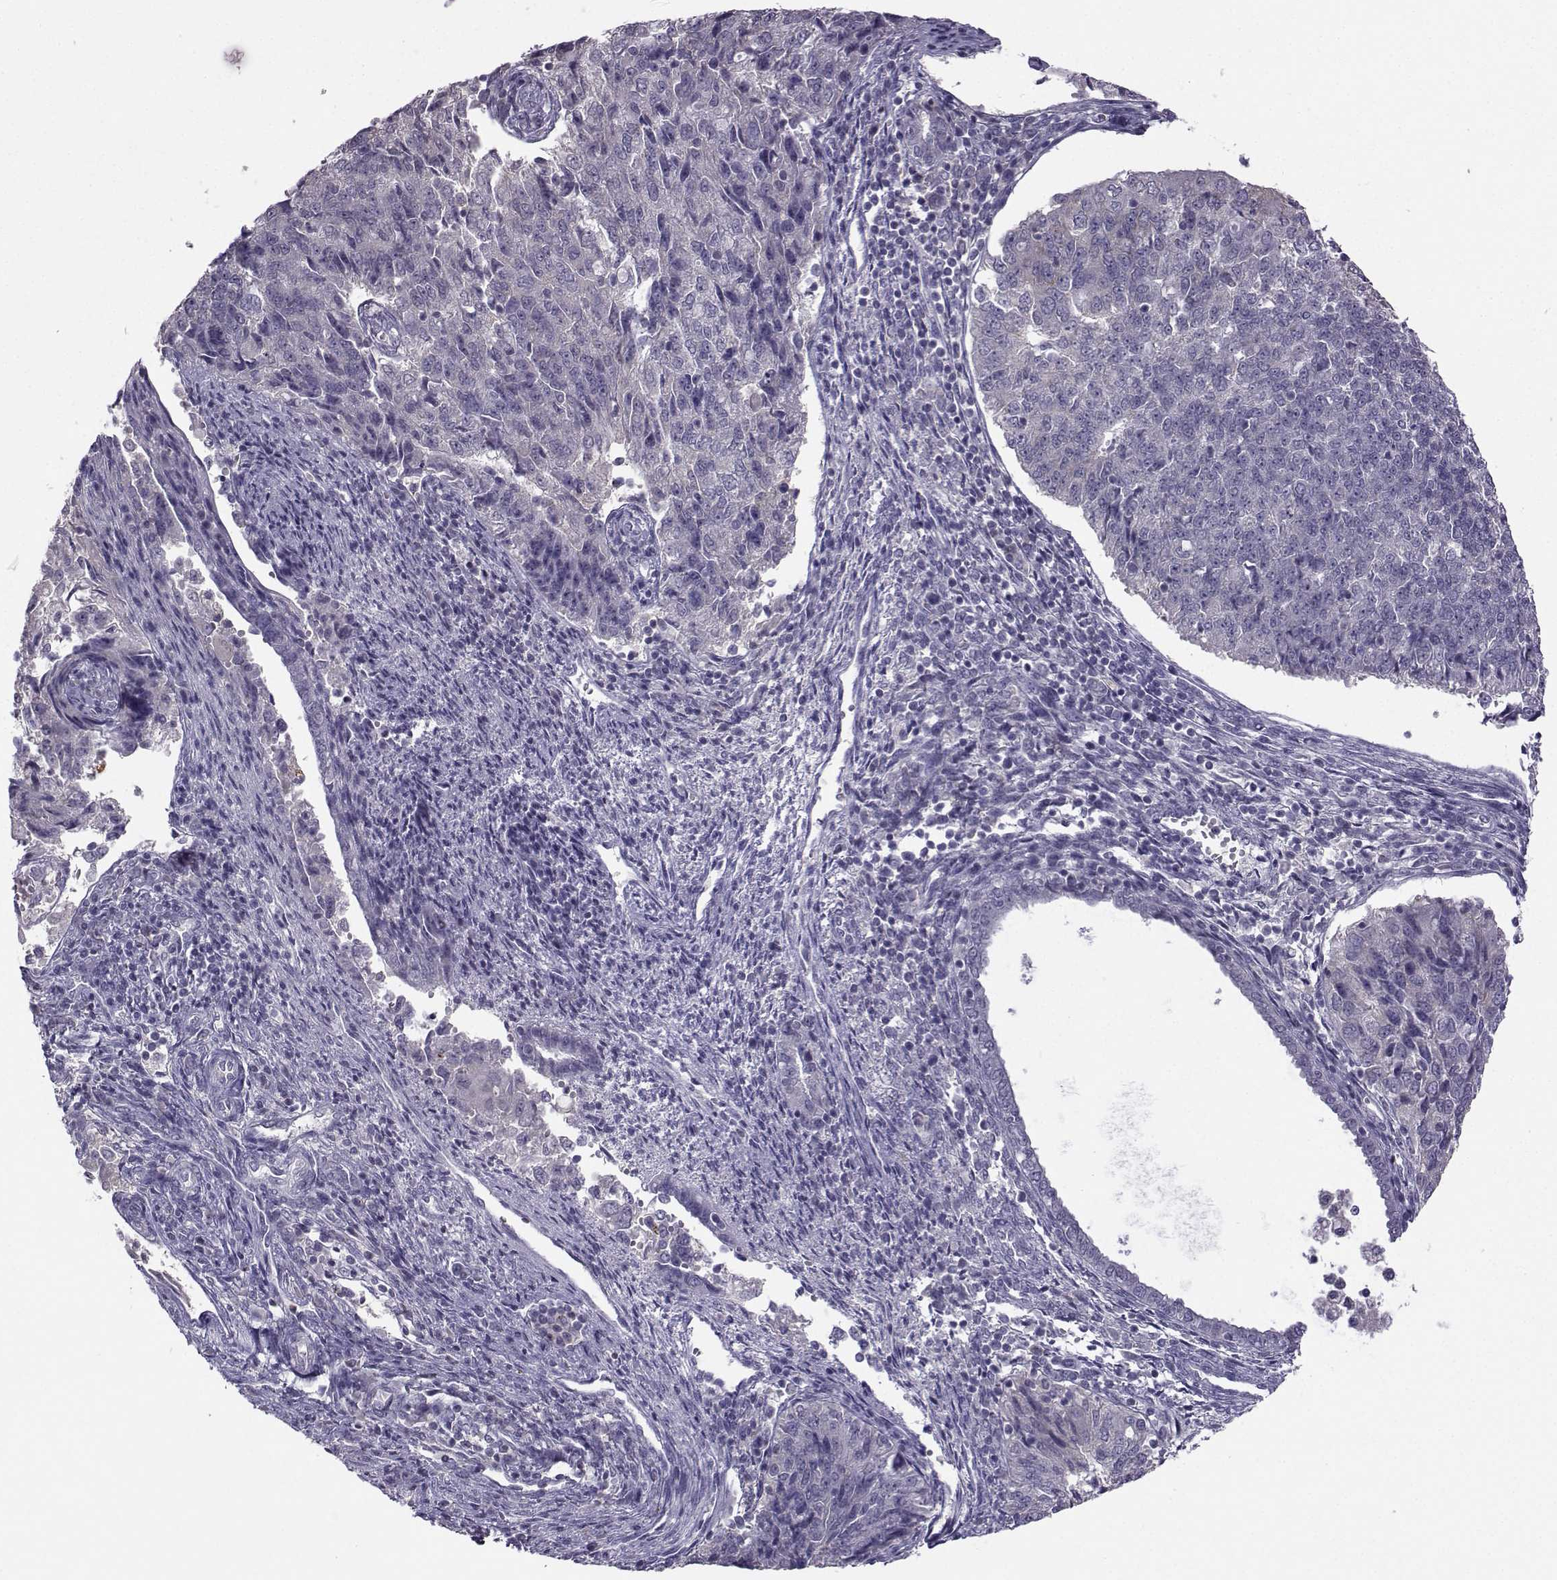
{"staining": {"intensity": "negative", "quantity": "none", "location": "none"}, "tissue": "endometrial cancer", "cell_type": "Tumor cells", "image_type": "cancer", "snomed": [{"axis": "morphology", "description": "Adenocarcinoma, NOS"}, {"axis": "topography", "description": "Endometrium"}], "caption": "This image is of endometrial cancer (adenocarcinoma) stained with immunohistochemistry to label a protein in brown with the nuclei are counter-stained blue. There is no positivity in tumor cells.", "gene": "FCAMR", "patient": {"sex": "female", "age": 43}}